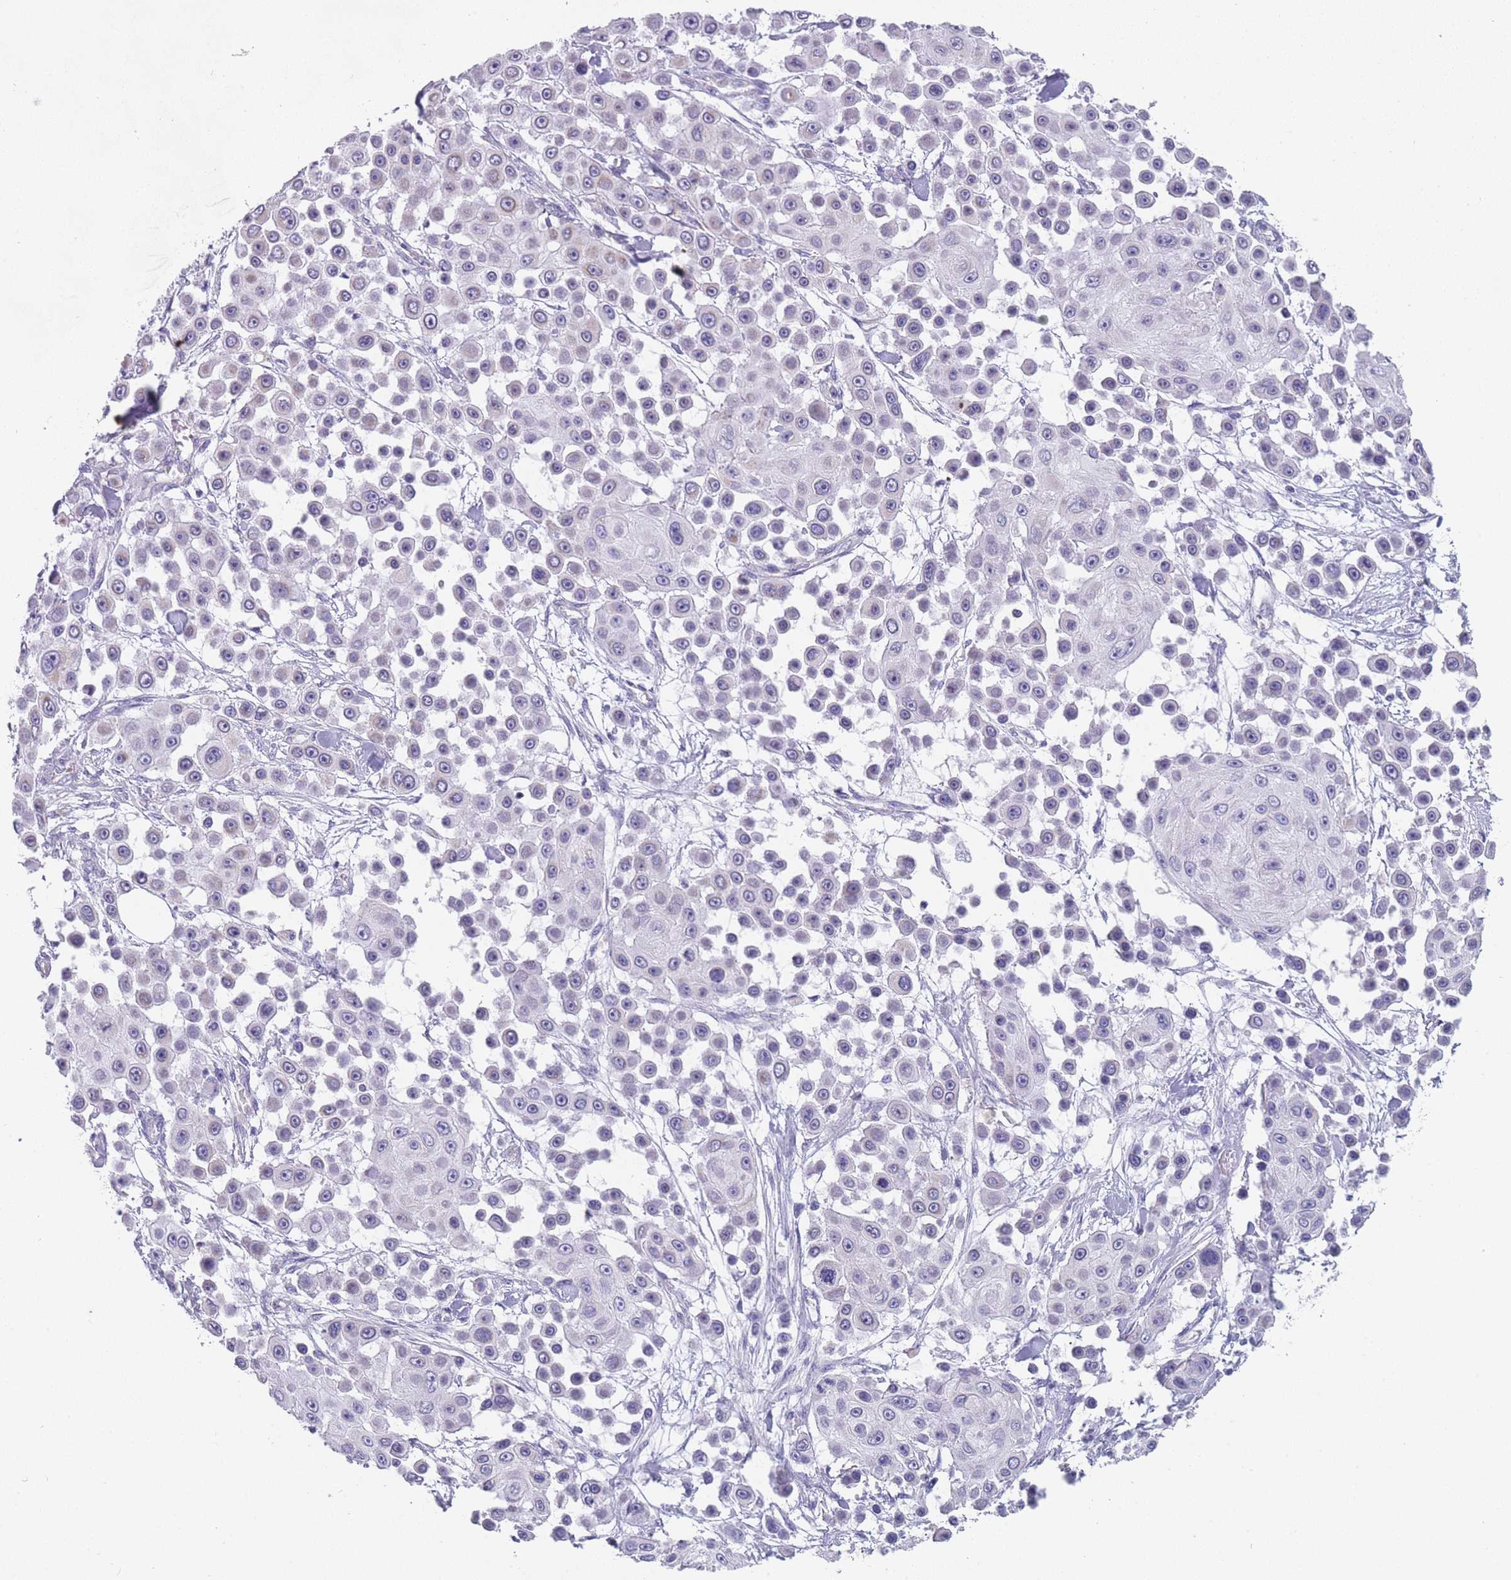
{"staining": {"intensity": "negative", "quantity": "none", "location": "none"}, "tissue": "skin cancer", "cell_type": "Tumor cells", "image_type": "cancer", "snomed": [{"axis": "morphology", "description": "Squamous cell carcinoma, NOS"}, {"axis": "topography", "description": "Skin"}], "caption": "IHC photomicrograph of neoplastic tissue: squamous cell carcinoma (skin) stained with DAB shows no significant protein staining in tumor cells.", "gene": "MRPS14", "patient": {"sex": "male", "age": 67}}